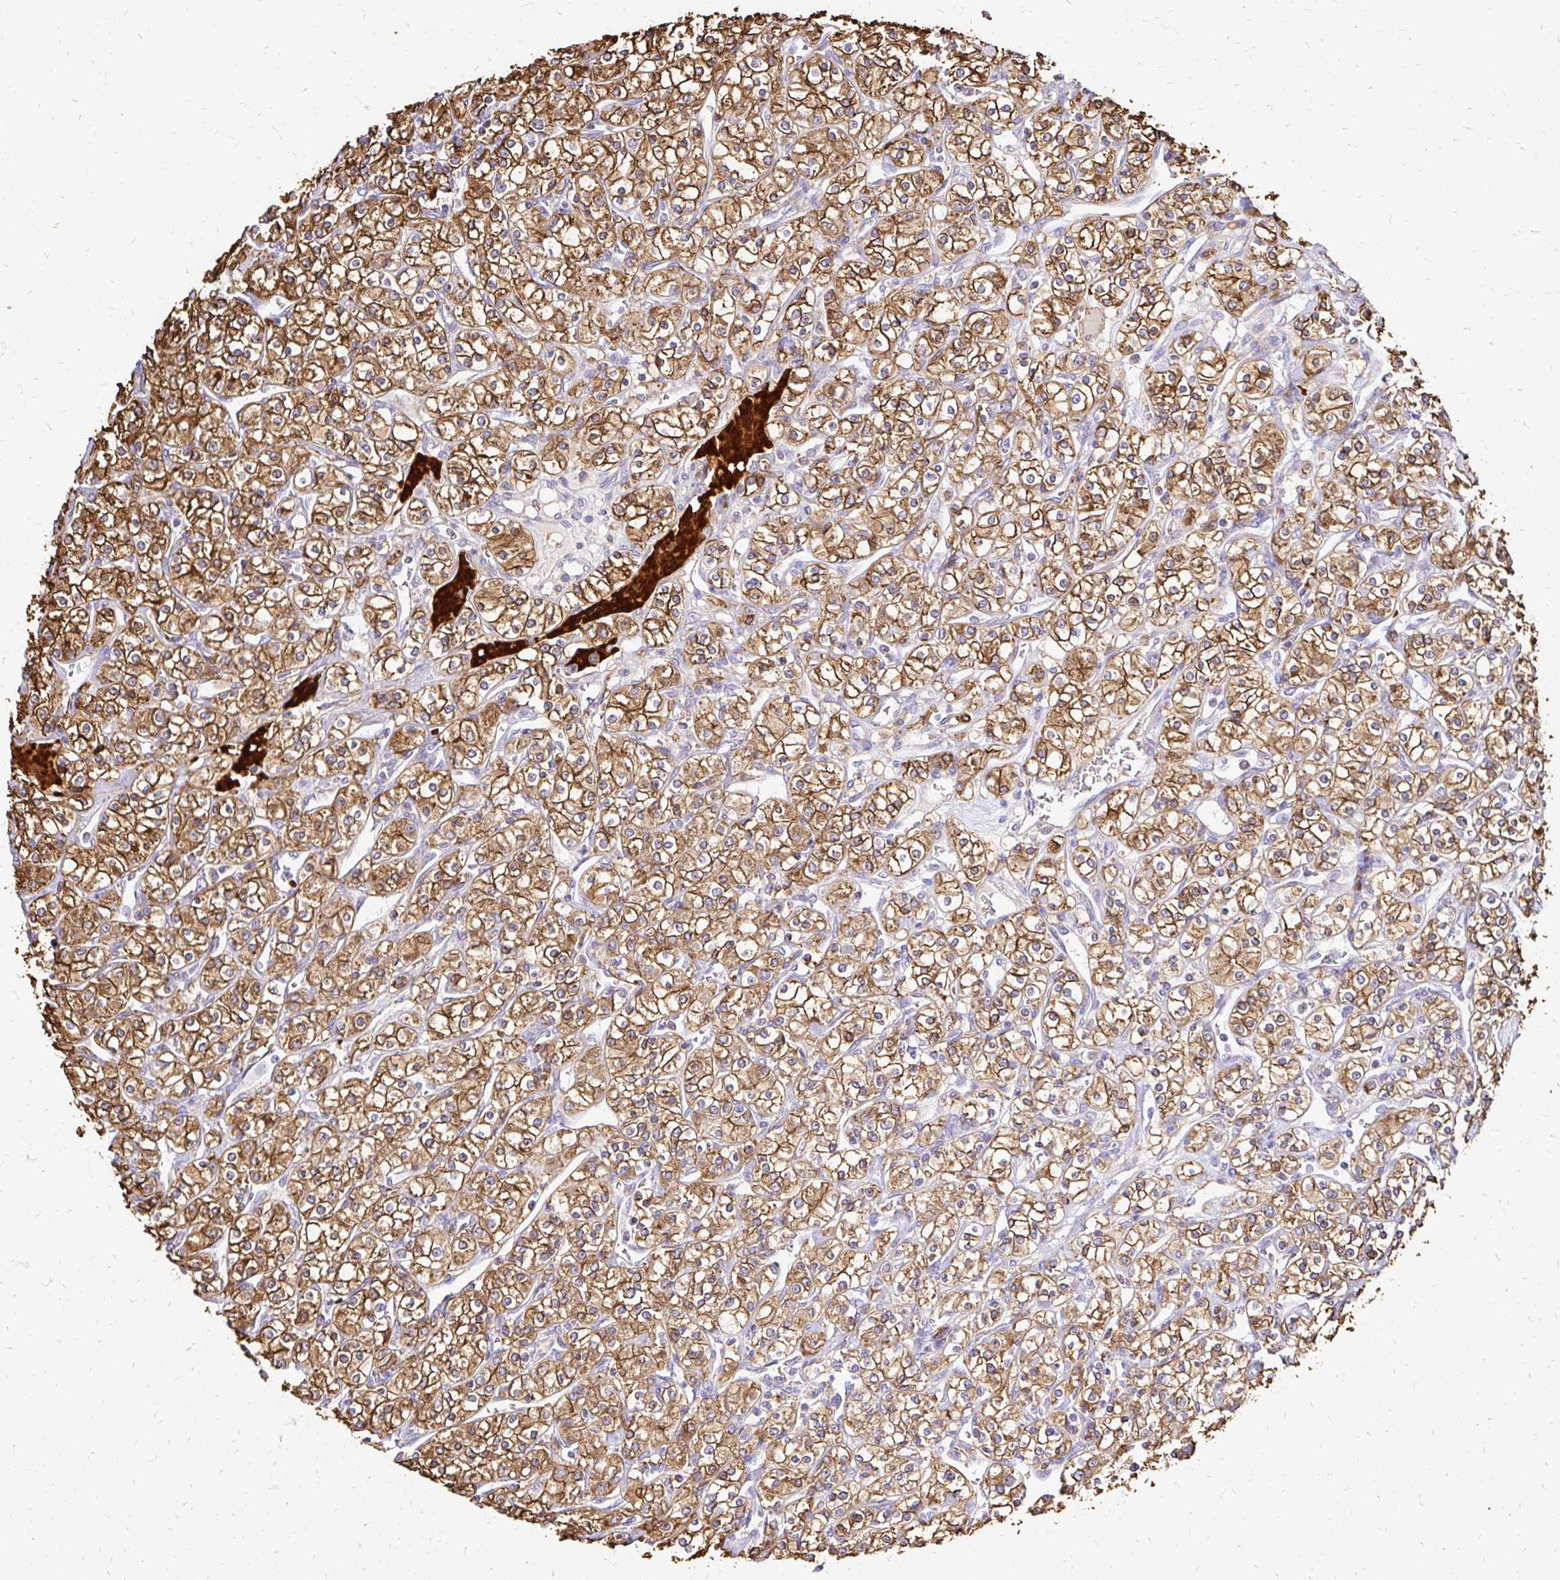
{"staining": {"intensity": "moderate", "quantity": ">75%", "location": "cytoplasmic/membranous"}, "tissue": "renal cancer", "cell_type": "Tumor cells", "image_type": "cancer", "snomed": [{"axis": "morphology", "description": "Adenocarcinoma, NOS"}, {"axis": "topography", "description": "Kidney"}], "caption": "Tumor cells display medium levels of moderate cytoplasmic/membranous expression in about >75% of cells in human renal adenocarcinoma.", "gene": "MRPL13", "patient": {"sex": "male", "age": 77}}